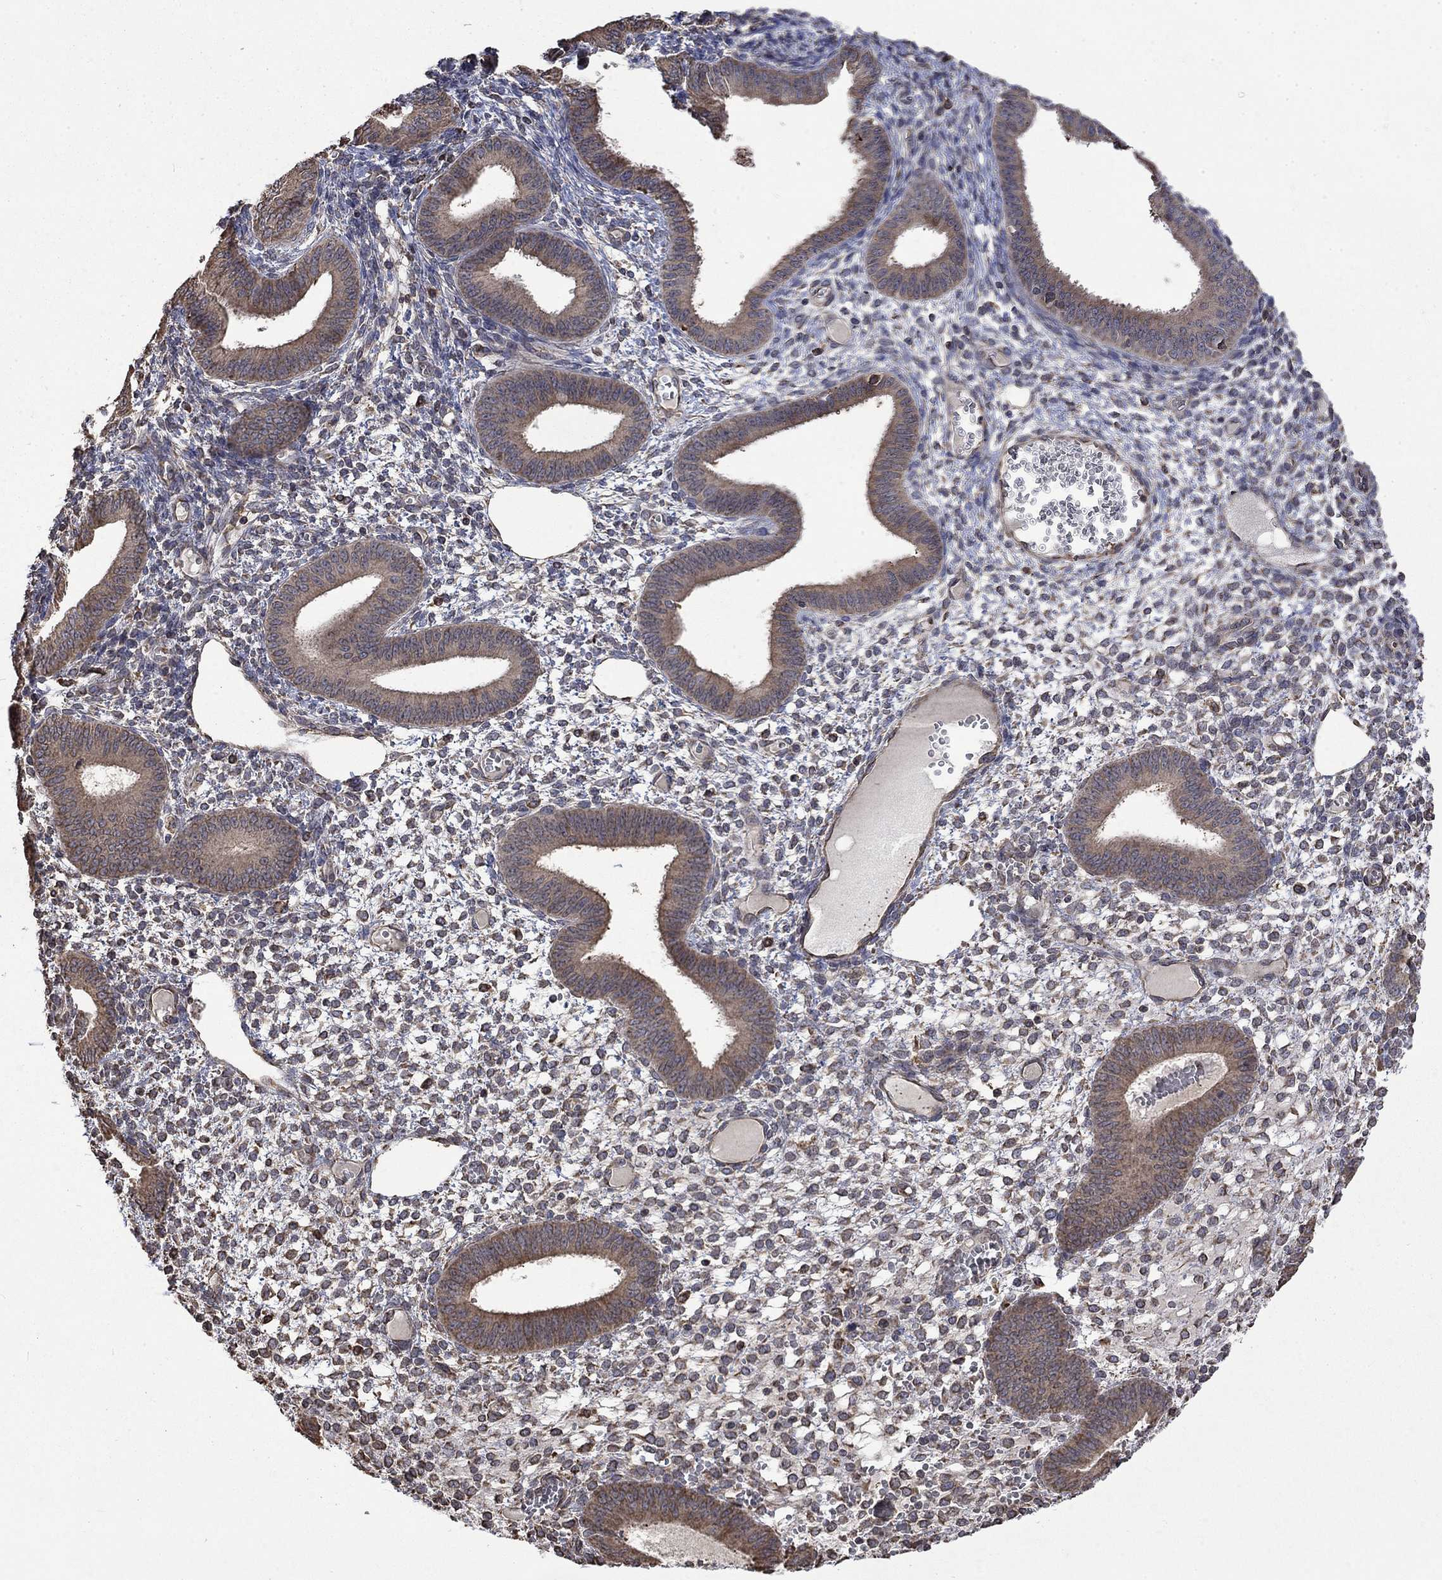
{"staining": {"intensity": "negative", "quantity": "none", "location": "none"}, "tissue": "endometrium", "cell_type": "Cells in endometrial stroma", "image_type": "normal", "snomed": [{"axis": "morphology", "description": "Normal tissue, NOS"}, {"axis": "topography", "description": "Endometrium"}], "caption": "Immunohistochemistry of benign endometrium shows no positivity in cells in endometrial stroma. Brightfield microscopy of immunohistochemistry stained with DAB (3,3'-diaminobenzidine) (brown) and hematoxylin (blue), captured at high magnification.", "gene": "ESRRA", "patient": {"sex": "female", "age": 42}}